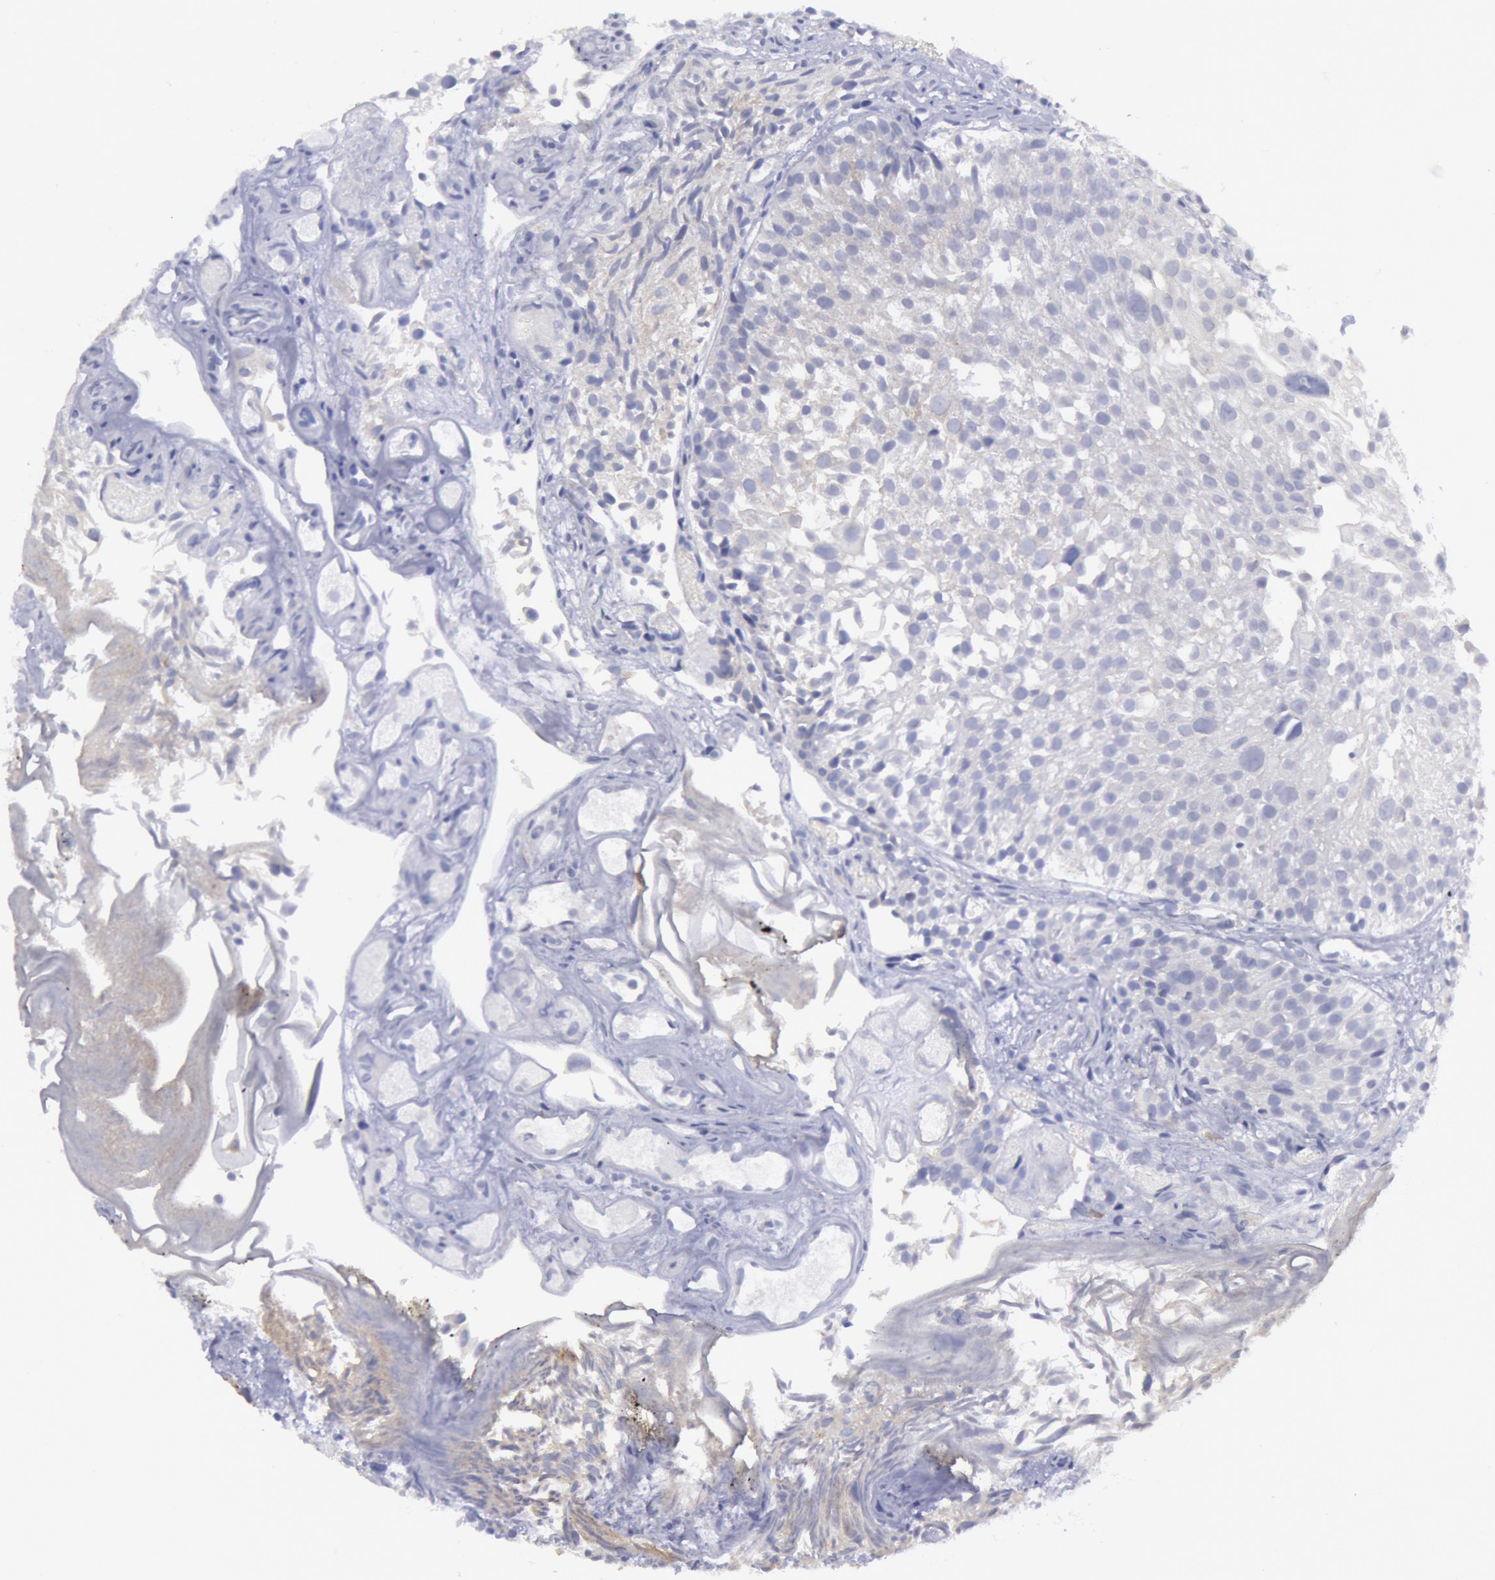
{"staining": {"intensity": "negative", "quantity": "none", "location": "none"}, "tissue": "urothelial cancer", "cell_type": "Tumor cells", "image_type": "cancer", "snomed": [{"axis": "morphology", "description": "Urothelial carcinoma, High grade"}, {"axis": "topography", "description": "Urinary bladder"}], "caption": "Protein analysis of urothelial cancer exhibits no significant staining in tumor cells.", "gene": "MYH7", "patient": {"sex": "female", "age": 78}}